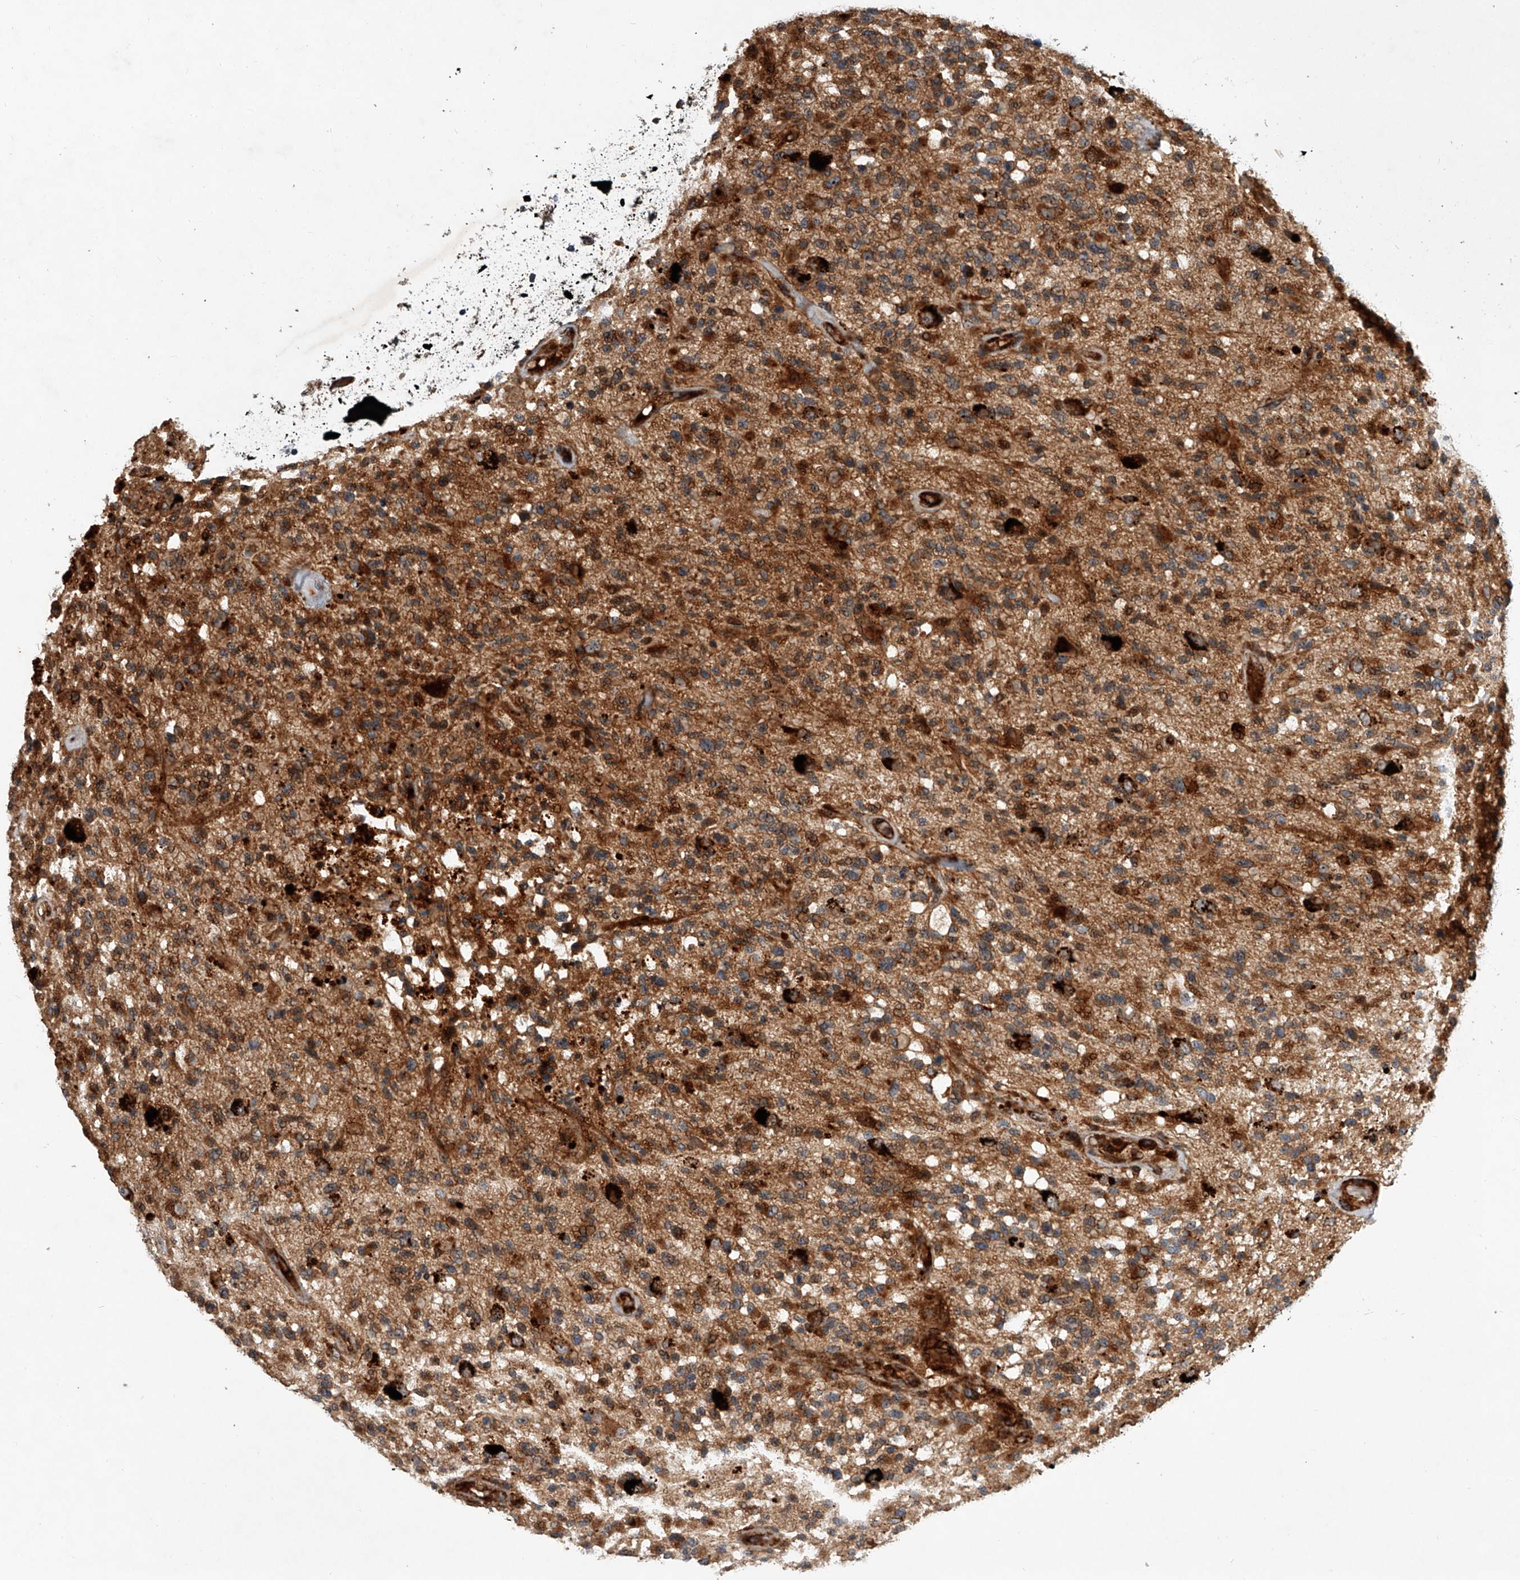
{"staining": {"intensity": "moderate", "quantity": ">75%", "location": "cytoplasmic/membranous"}, "tissue": "glioma", "cell_type": "Tumor cells", "image_type": "cancer", "snomed": [{"axis": "morphology", "description": "Glioma, malignant, High grade"}, {"axis": "morphology", "description": "Glioblastoma, NOS"}, {"axis": "topography", "description": "Brain"}], "caption": "Human glioma stained for a protein (brown) exhibits moderate cytoplasmic/membranous positive staining in approximately >75% of tumor cells.", "gene": "USP47", "patient": {"sex": "male", "age": 60}}